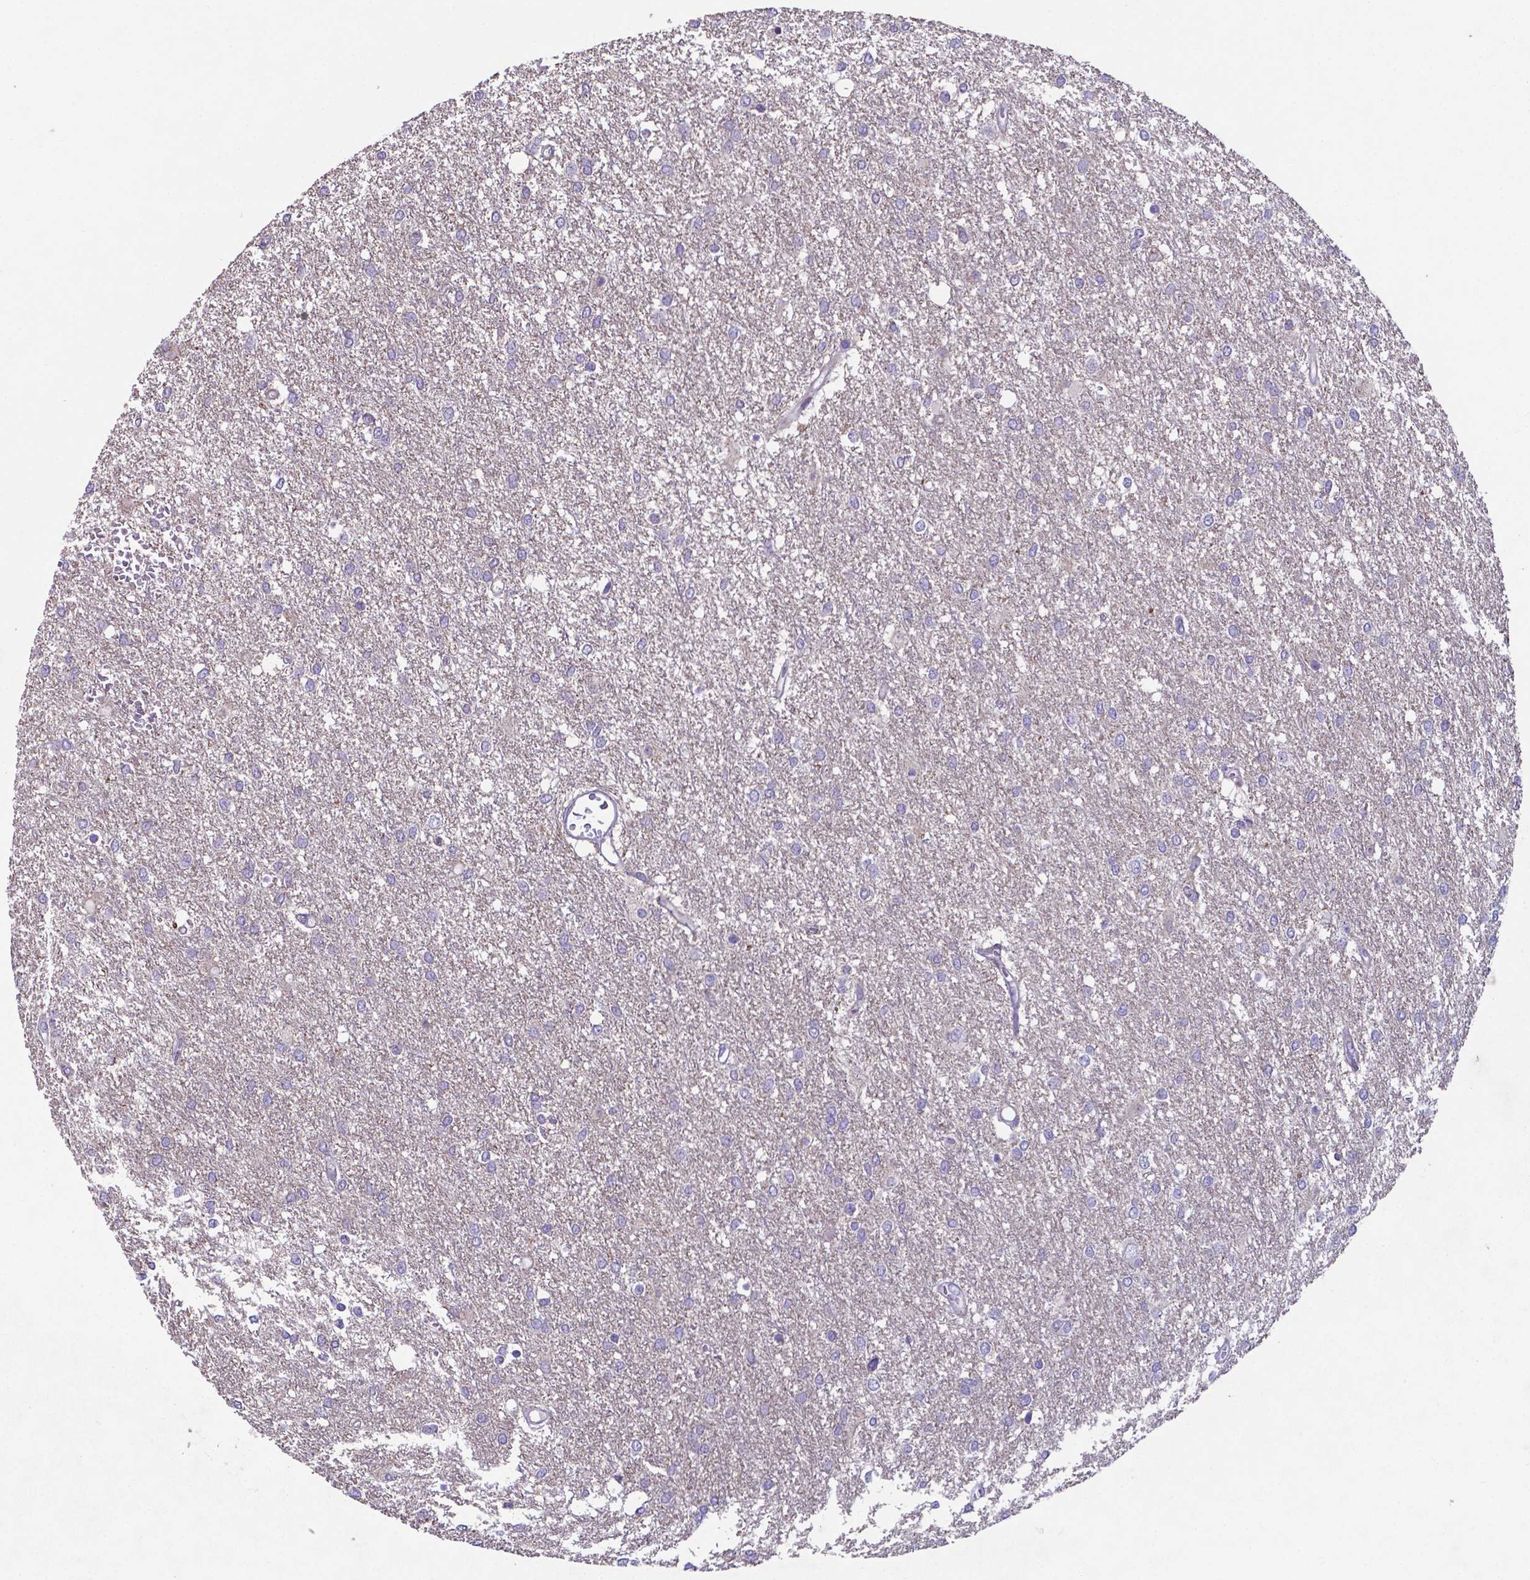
{"staining": {"intensity": "negative", "quantity": "none", "location": "none"}, "tissue": "glioma", "cell_type": "Tumor cells", "image_type": "cancer", "snomed": [{"axis": "morphology", "description": "Glioma, malignant, High grade"}, {"axis": "topography", "description": "Brain"}], "caption": "High magnification brightfield microscopy of glioma stained with DAB (3,3'-diaminobenzidine) (brown) and counterstained with hematoxylin (blue): tumor cells show no significant expression.", "gene": "TYRO3", "patient": {"sex": "female", "age": 61}}